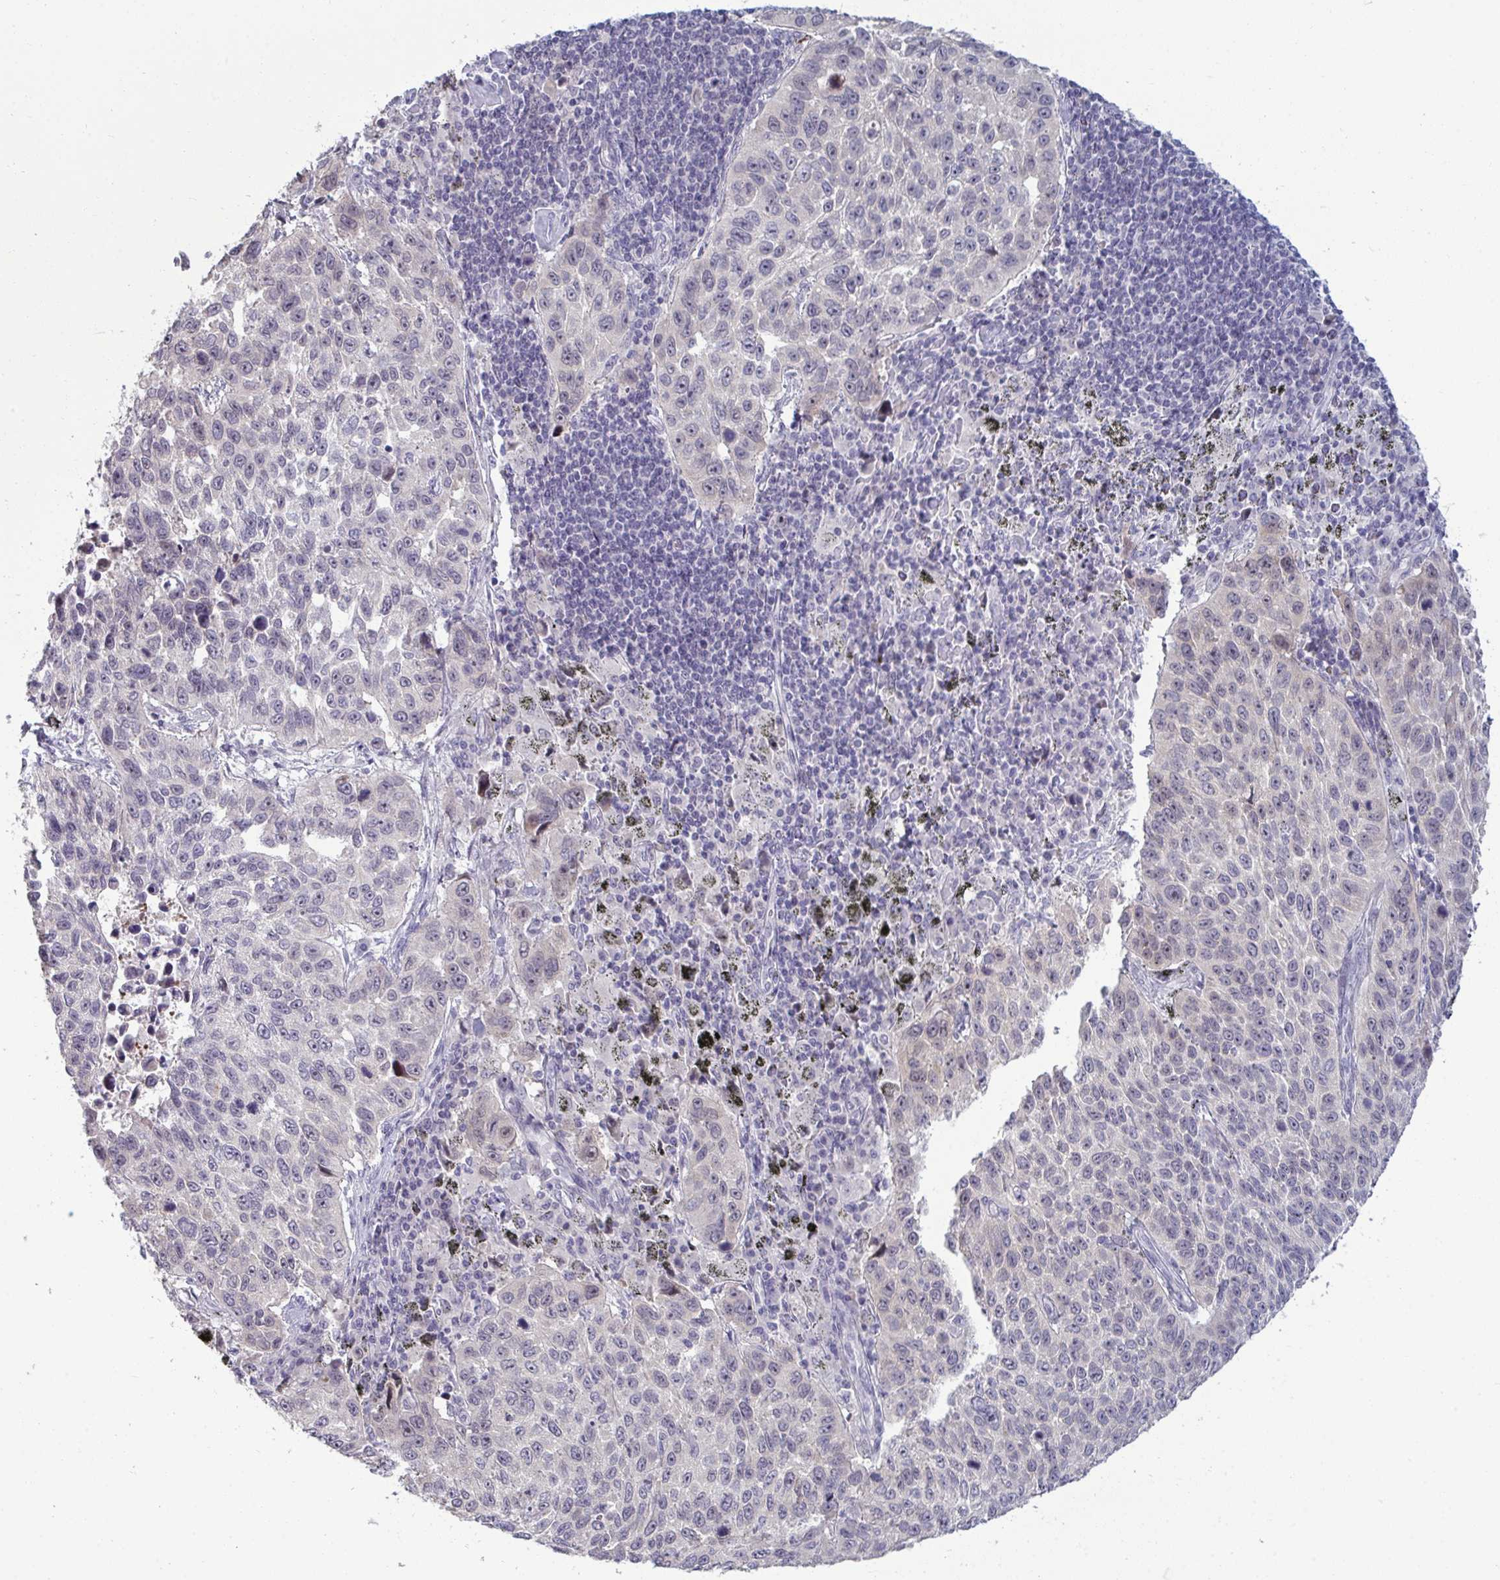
{"staining": {"intensity": "negative", "quantity": "none", "location": "none"}, "tissue": "lung cancer", "cell_type": "Tumor cells", "image_type": "cancer", "snomed": [{"axis": "morphology", "description": "Squamous cell carcinoma, NOS"}, {"axis": "topography", "description": "Lung"}], "caption": "IHC histopathology image of human squamous cell carcinoma (lung) stained for a protein (brown), which reveals no positivity in tumor cells.", "gene": "RNASEH1", "patient": {"sex": "male", "age": 62}}